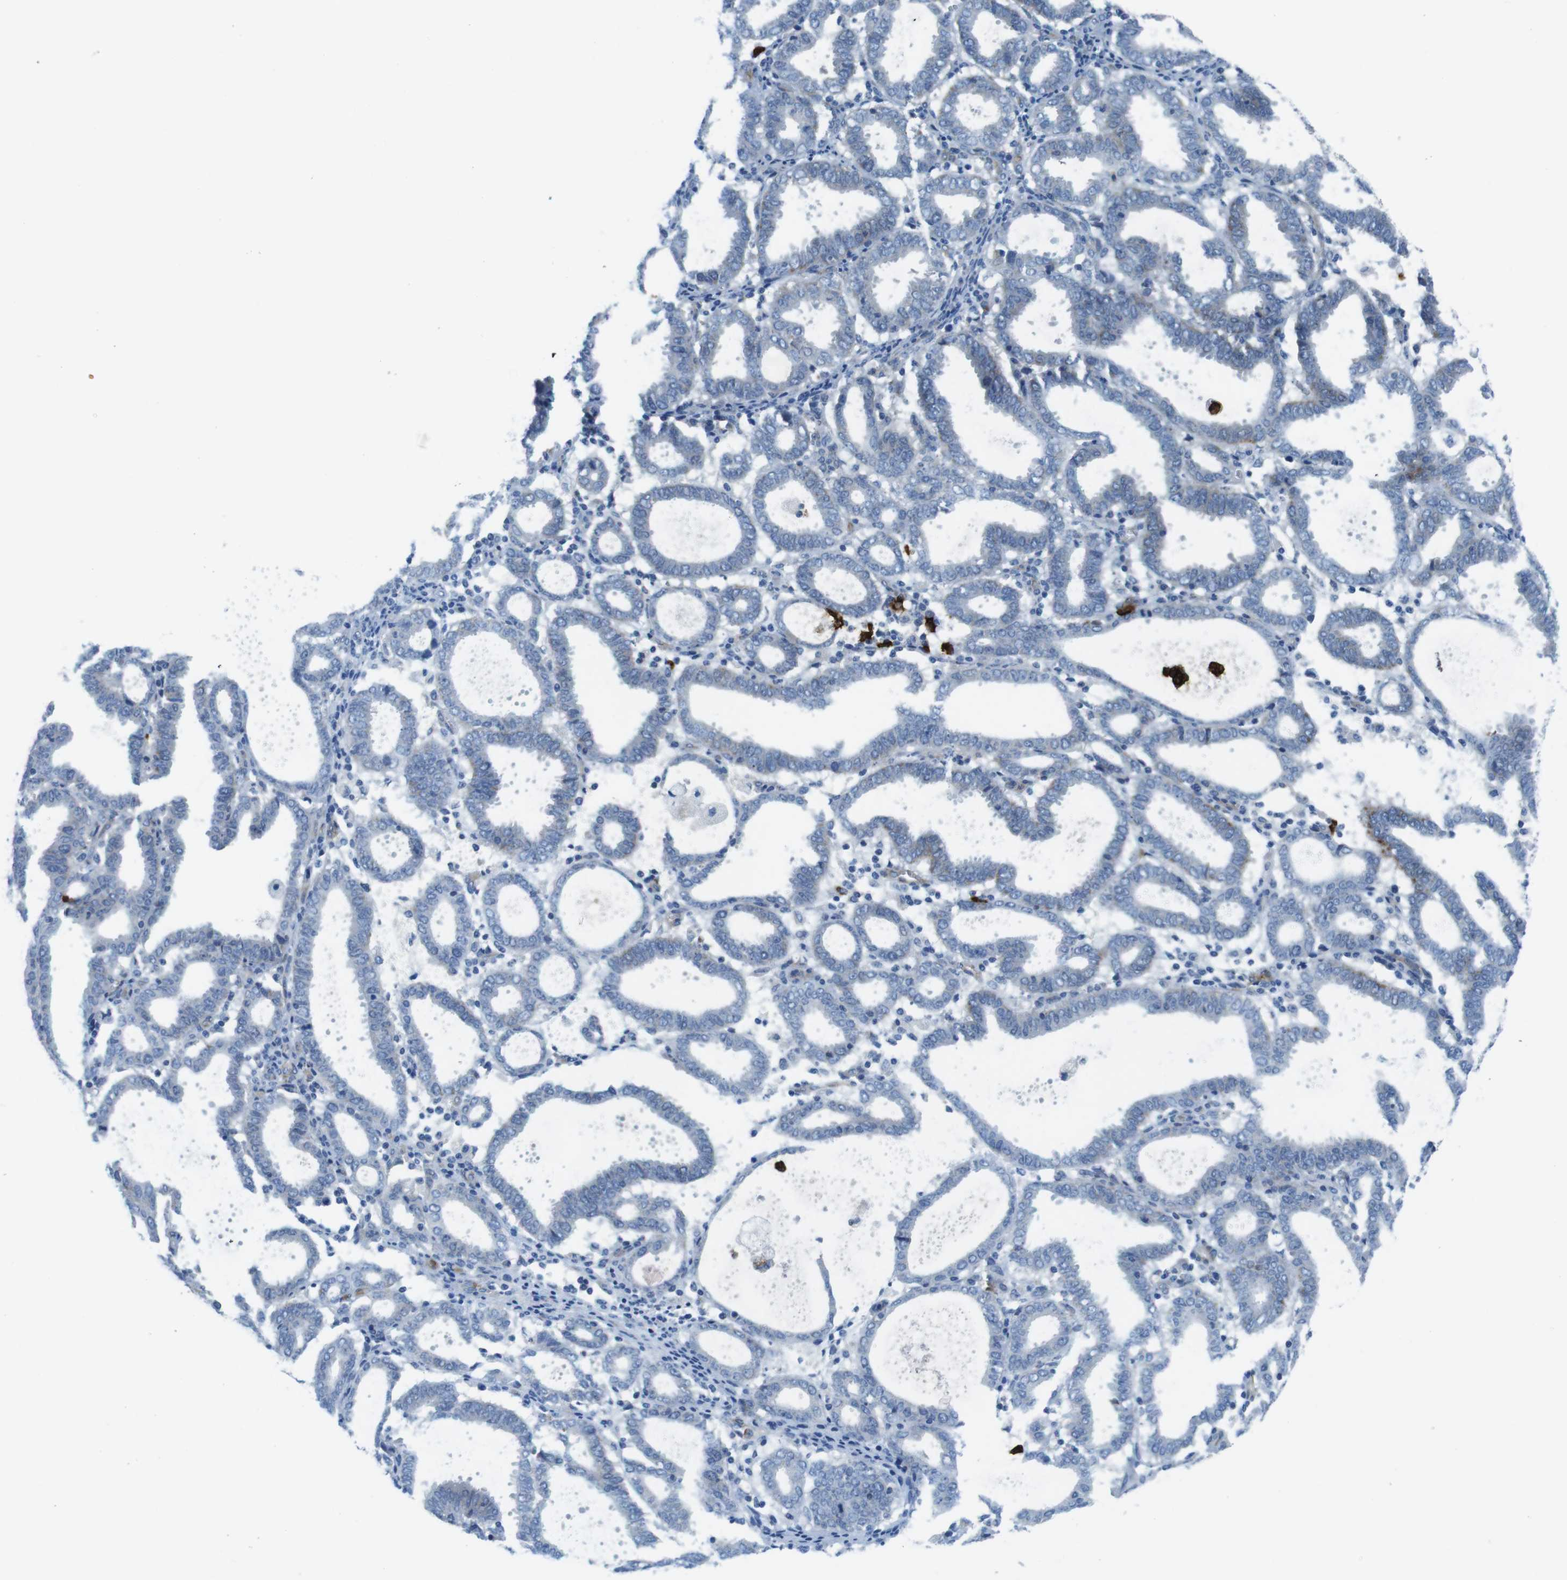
{"staining": {"intensity": "negative", "quantity": "none", "location": "none"}, "tissue": "endometrial cancer", "cell_type": "Tumor cells", "image_type": "cancer", "snomed": [{"axis": "morphology", "description": "Adenocarcinoma, NOS"}, {"axis": "topography", "description": "Uterus"}], "caption": "A micrograph of adenocarcinoma (endometrial) stained for a protein reveals no brown staining in tumor cells.", "gene": "EMP2", "patient": {"sex": "female", "age": 83}}